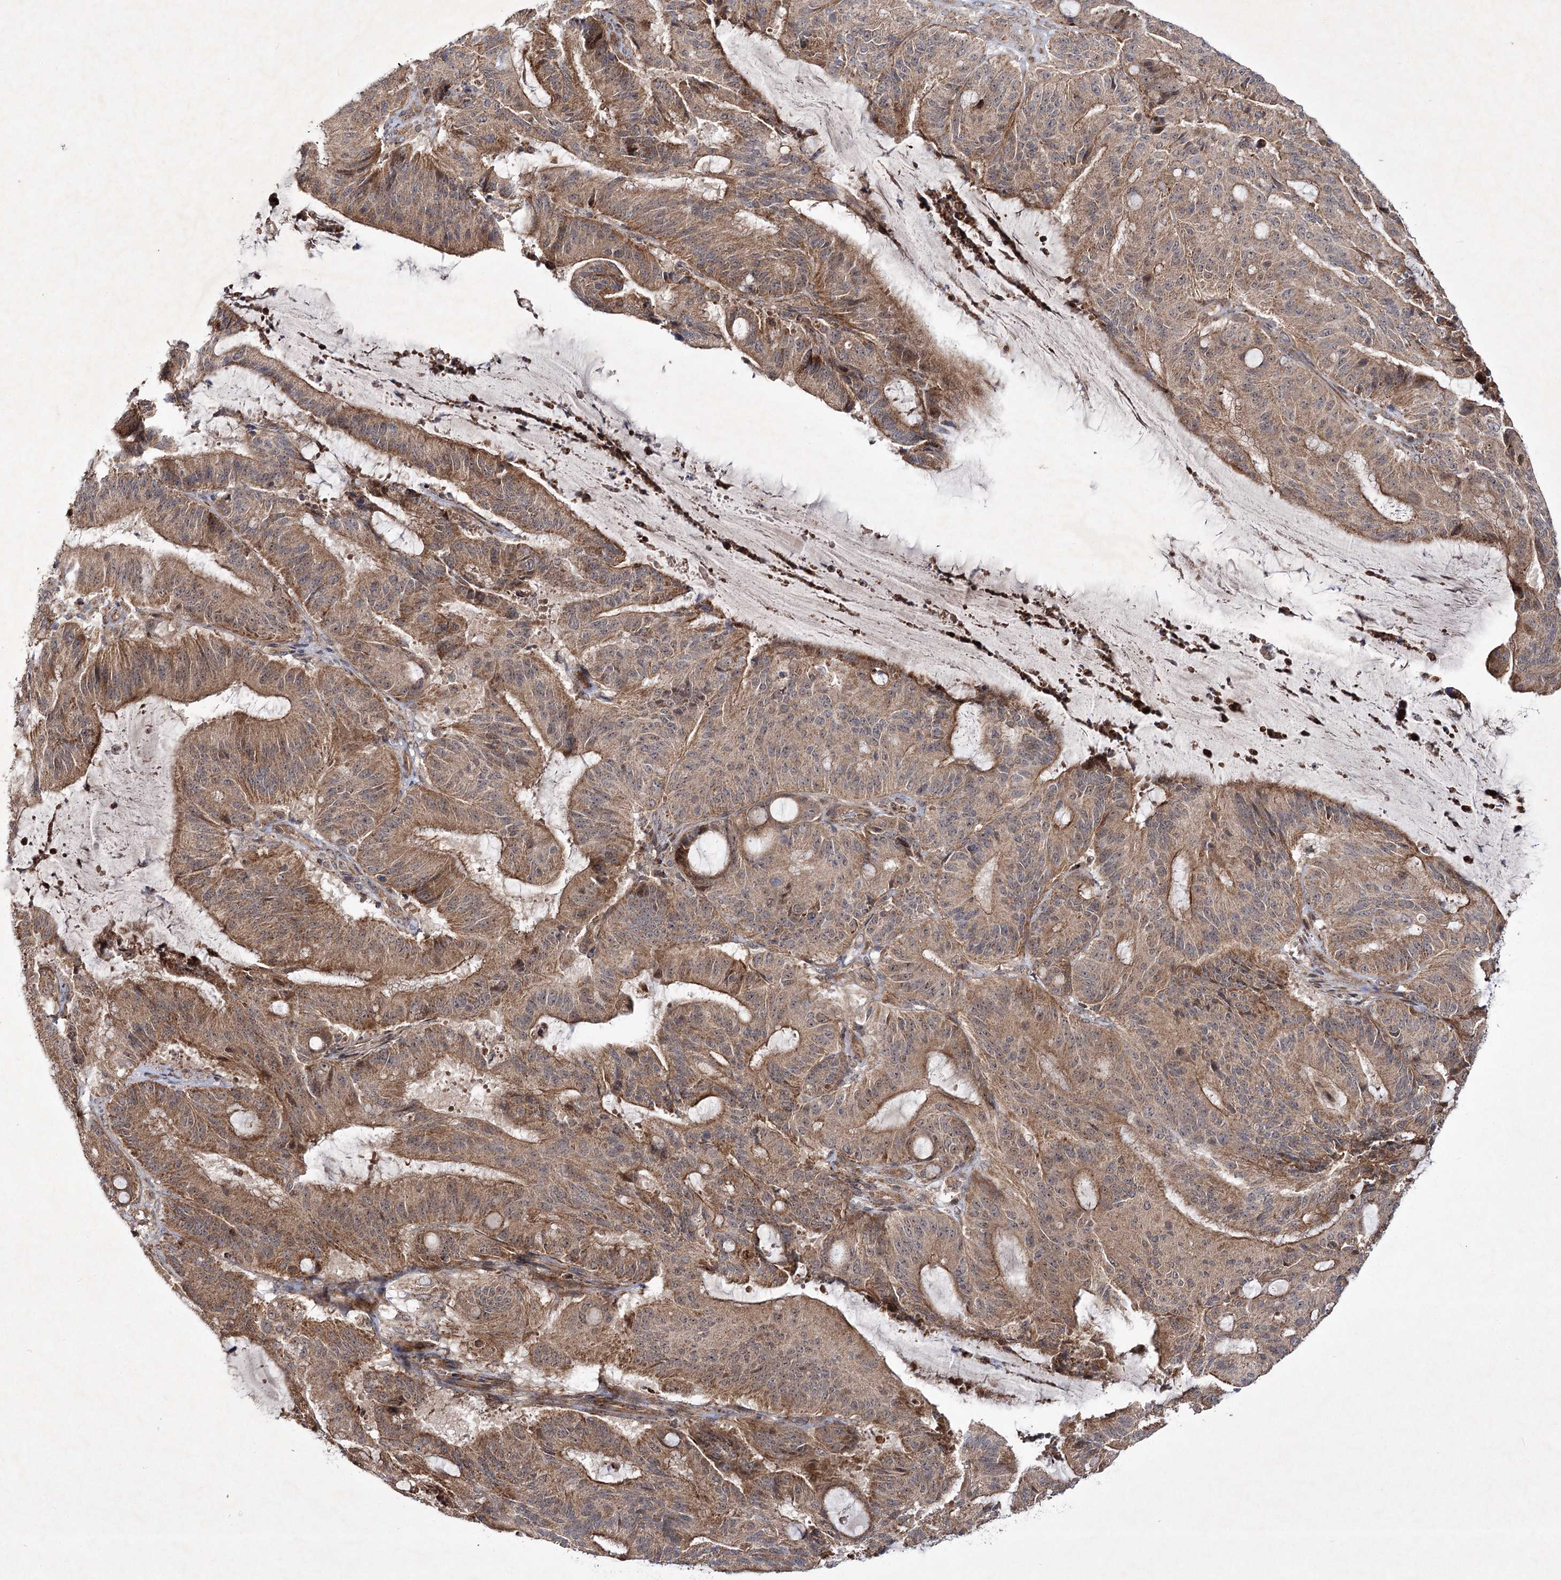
{"staining": {"intensity": "moderate", "quantity": ">75%", "location": "cytoplasmic/membranous"}, "tissue": "liver cancer", "cell_type": "Tumor cells", "image_type": "cancer", "snomed": [{"axis": "morphology", "description": "Normal tissue, NOS"}, {"axis": "morphology", "description": "Cholangiocarcinoma"}, {"axis": "topography", "description": "Liver"}, {"axis": "topography", "description": "Peripheral nerve tissue"}], "caption": "Protein analysis of liver cancer (cholangiocarcinoma) tissue shows moderate cytoplasmic/membranous positivity in about >75% of tumor cells.", "gene": "SCRN3", "patient": {"sex": "female", "age": 73}}